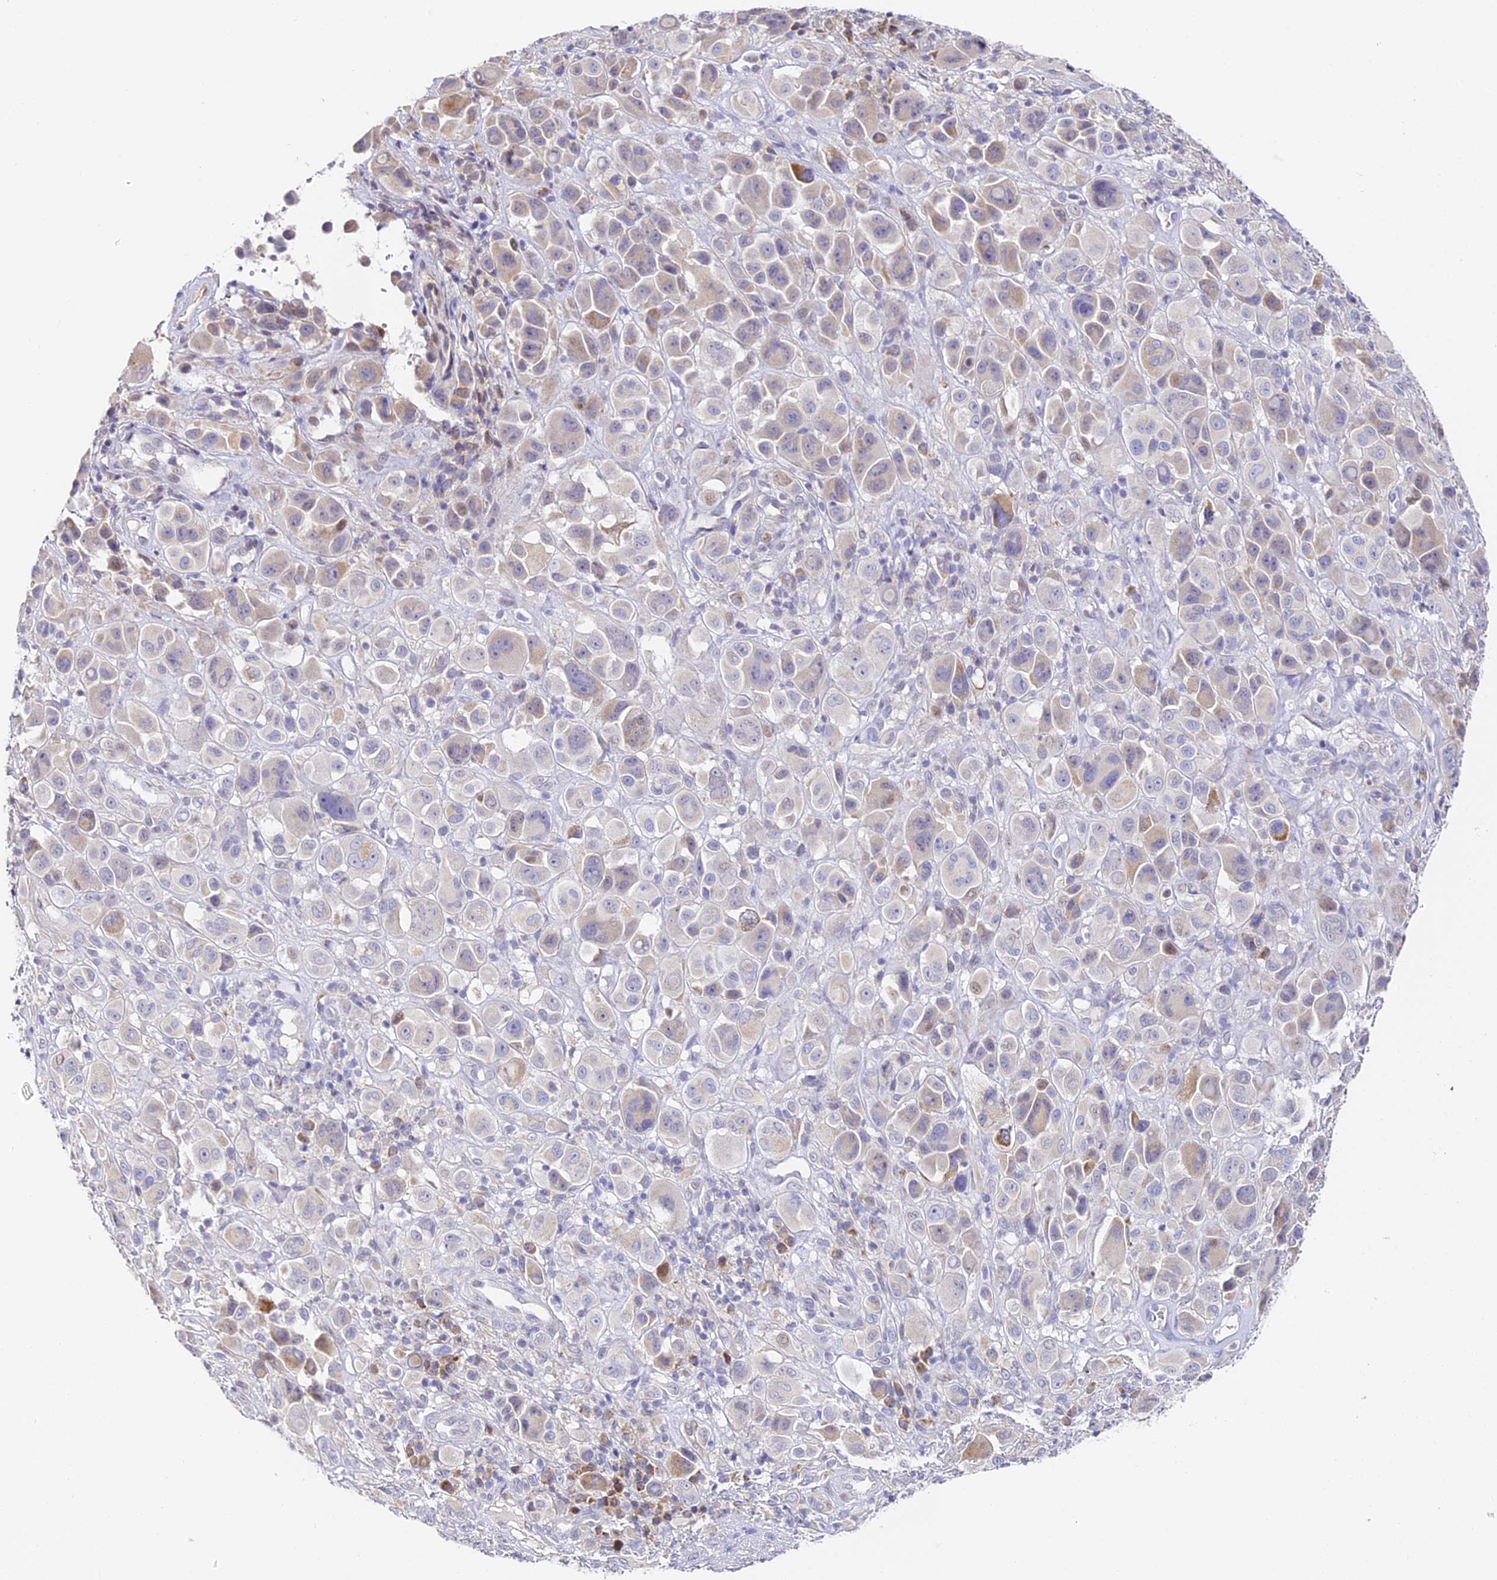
{"staining": {"intensity": "moderate", "quantity": "<25%", "location": "cytoplasmic/membranous"}, "tissue": "melanoma", "cell_type": "Tumor cells", "image_type": "cancer", "snomed": [{"axis": "morphology", "description": "Malignant melanoma, NOS"}, {"axis": "topography", "description": "Skin of trunk"}], "caption": "There is low levels of moderate cytoplasmic/membranous positivity in tumor cells of malignant melanoma, as demonstrated by immunohistochemical staining (brown color).", "gene": "SERP1", "patient": {"sex": "male", "age": 71}}